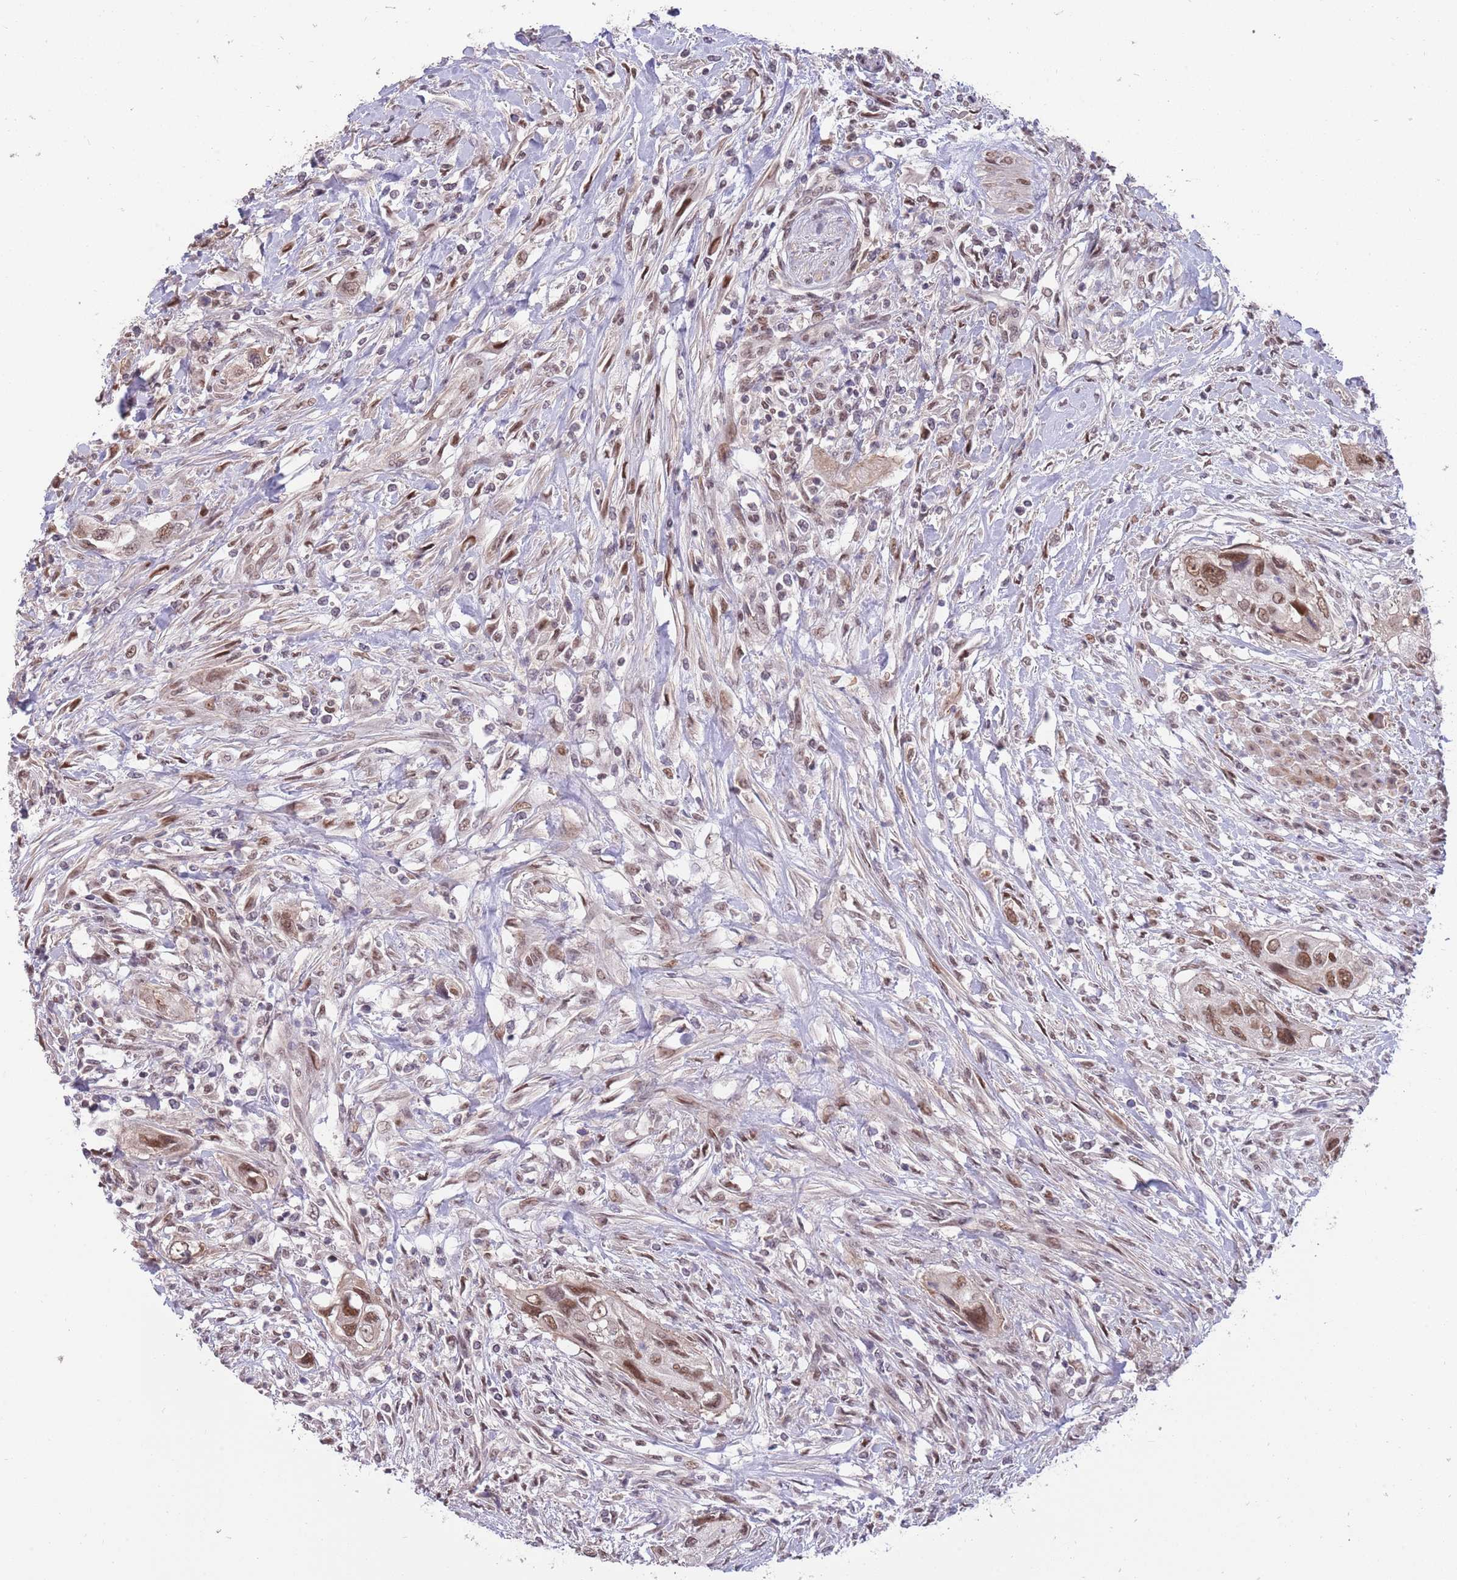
{"staining": {"intensity": "moderate", "quantity": ">75%", "location": "nuclear"}, "tissue": "urothelial cancer", "cell_type": "Tumor cells", "image_type": "cancer", "snomed": [{"axis": "morphology", "description": "Urothelial carcinoma, High grade"}, {"axis": "topography", "description": "Urinary bladder"}], "caption": "Protein staining shows moderate nuclear positivity in approximately >75% of tumor cells in urothelial cancer.", "gene": "ZBTB7A", "patient": {"sex": "female", "age": 60}}